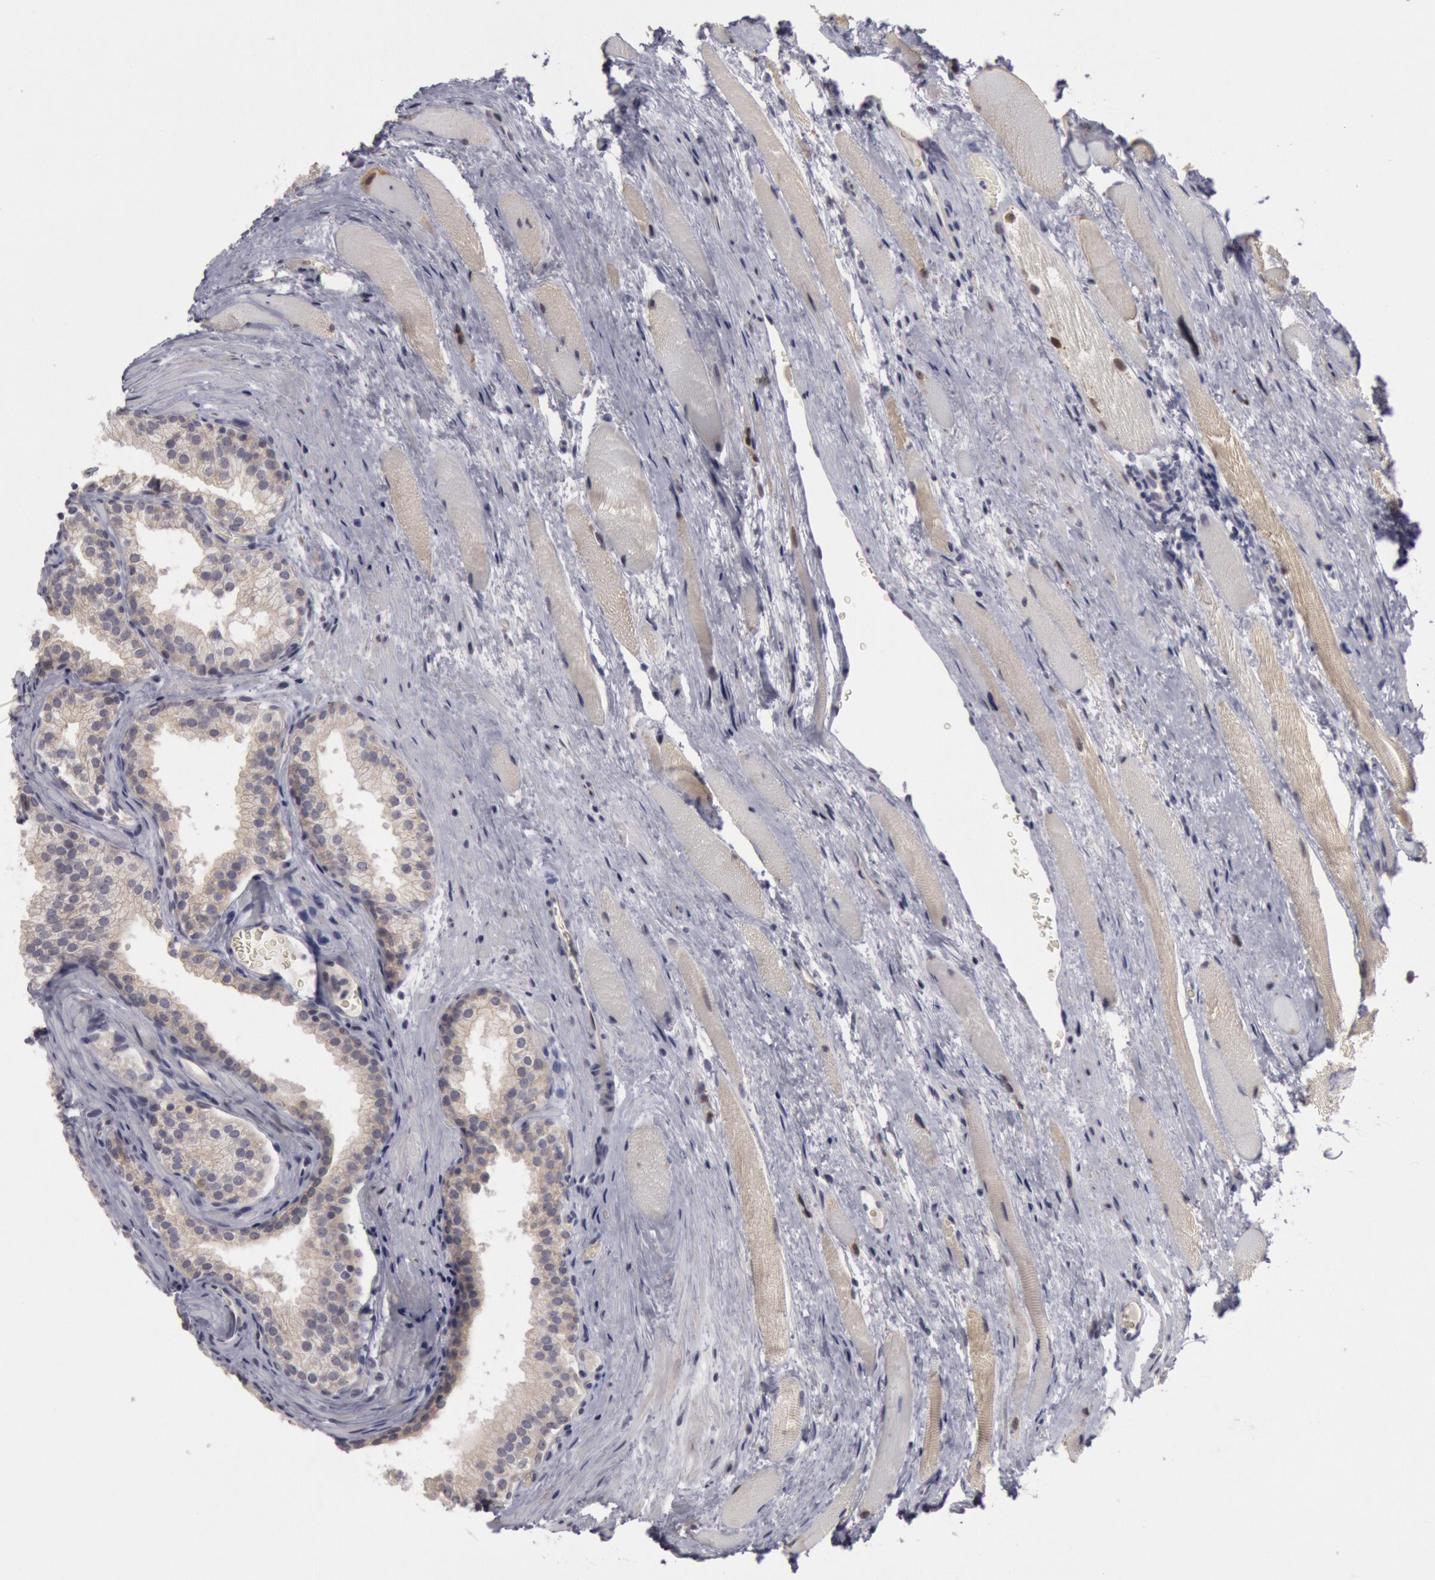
{"staining": {"intensity": "weak", "quantity": "25%-75%", "location": "cytoplasmic/membranous"}, "tissue": "prostate cancer", "cell_type": "Tumor cells", "image_type": "cancer", "snomed": [{"axis": "morphology", "description": "Adenocarcinoma, Medium grade"}, {"axis": "topography", "description": "Prostate"}], "caption": "Immunohistochemical staining of human prostate cancer (adenocarcinoma (medium-grade)) displays low levels of weak cytoplasmic/membranous protein expression in approximately 25%-75% of tumor cells. The staining was performed using DAB to visualize the protein expression in brown, while the nuclei were stained in blue with hematoxylin (Magnification: 20x).", "gene": "JOSD1", "patient": {"sex": "male", "age": 72}}